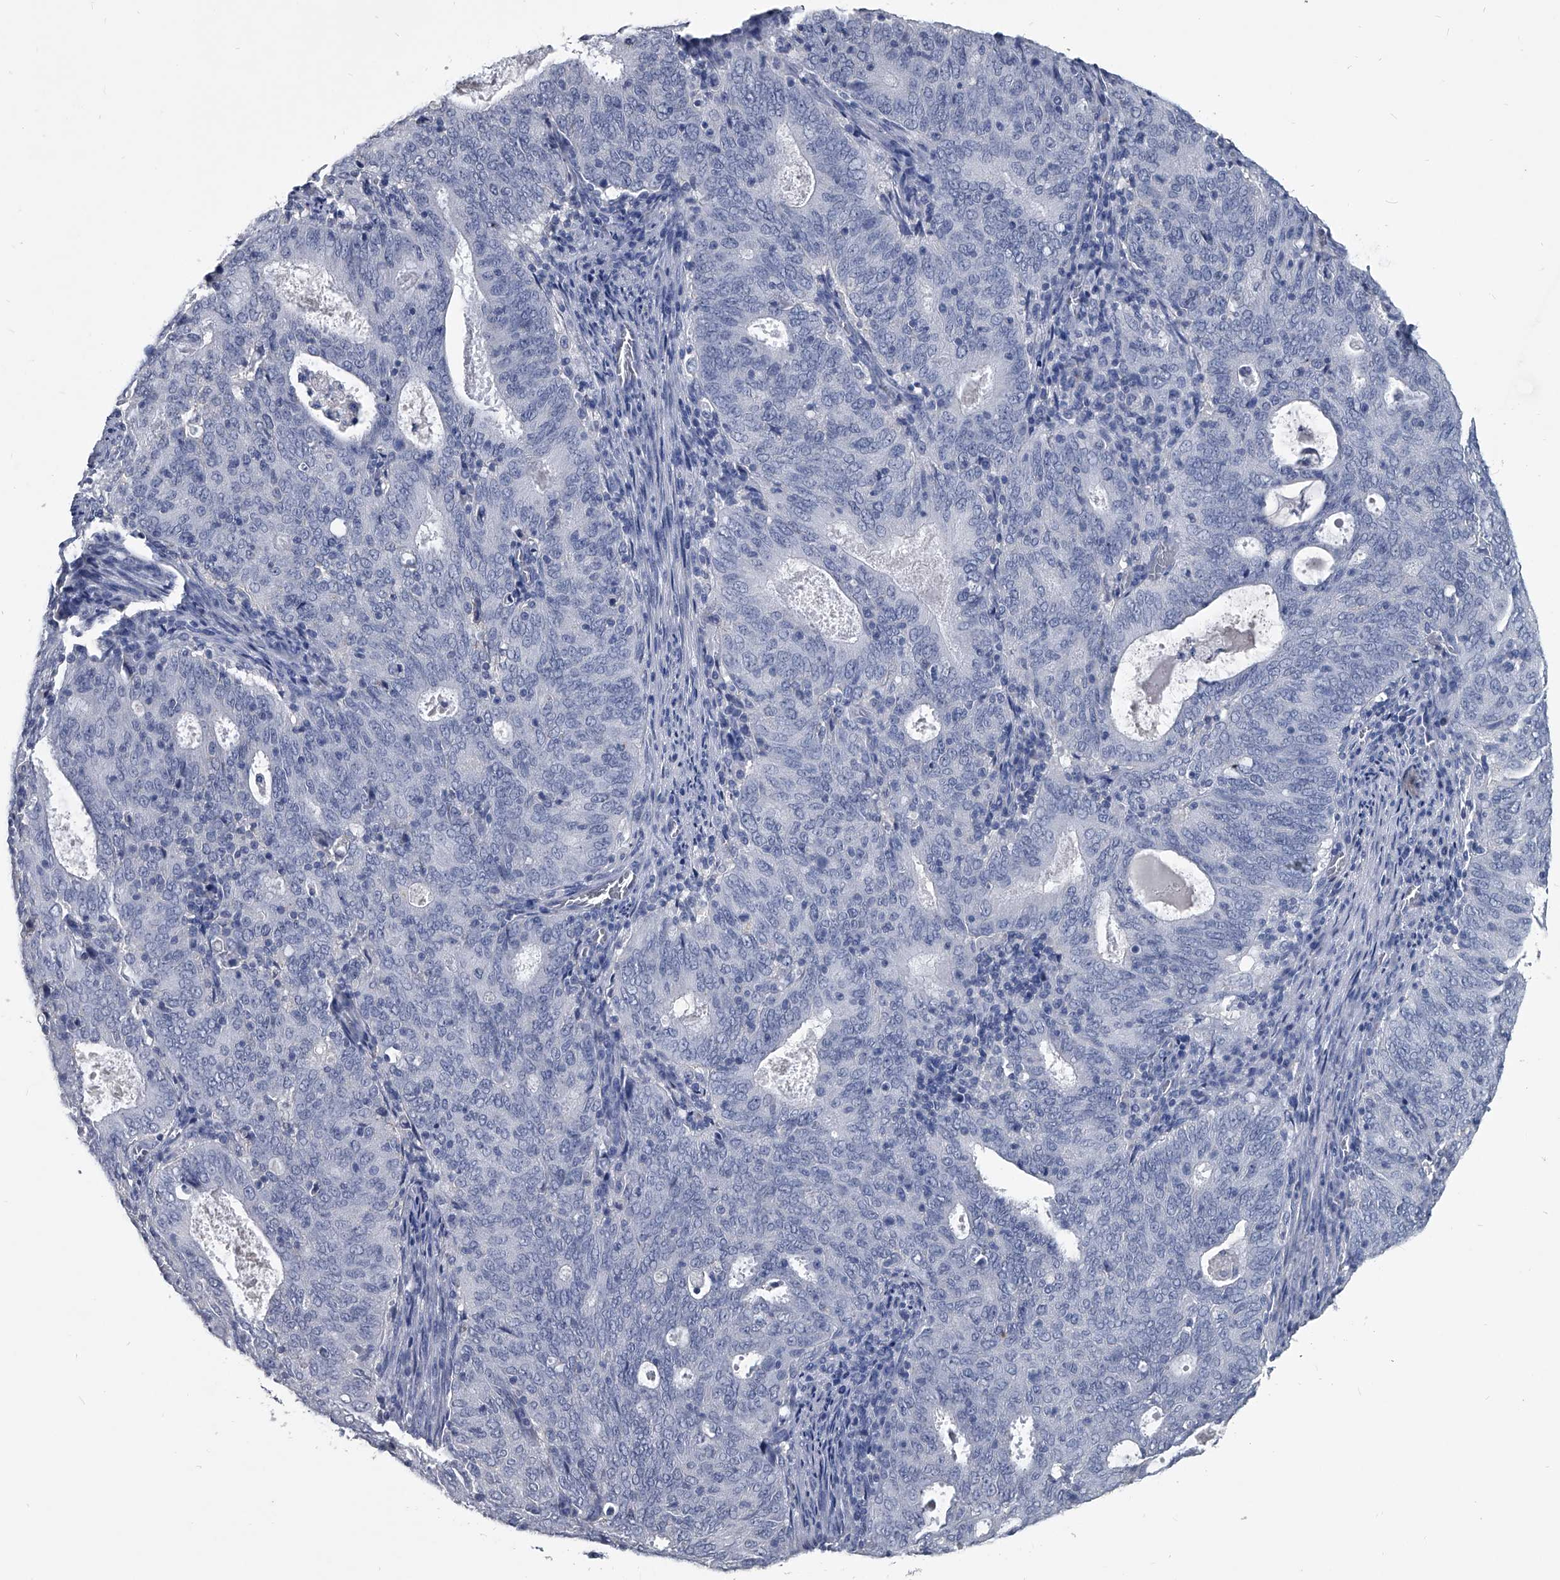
{"staining": {"intensity": "negative", "quantity": "none", "location": "none"}, "tissue": "cervical cancer", "cell_type": "Tumor cells", "image_type": "cancer", "snomed": [{"axis": "morphology", "description": "Adenocarcinoma, NOS"}, {"axis": "topography", "description": "Cervix"}], "caption": "The photomicrograph displays no significant positivity in tumor cells of cervical cancer.", "gene": "BCAS1", "patient": {"sex": "female", "age": 44}}